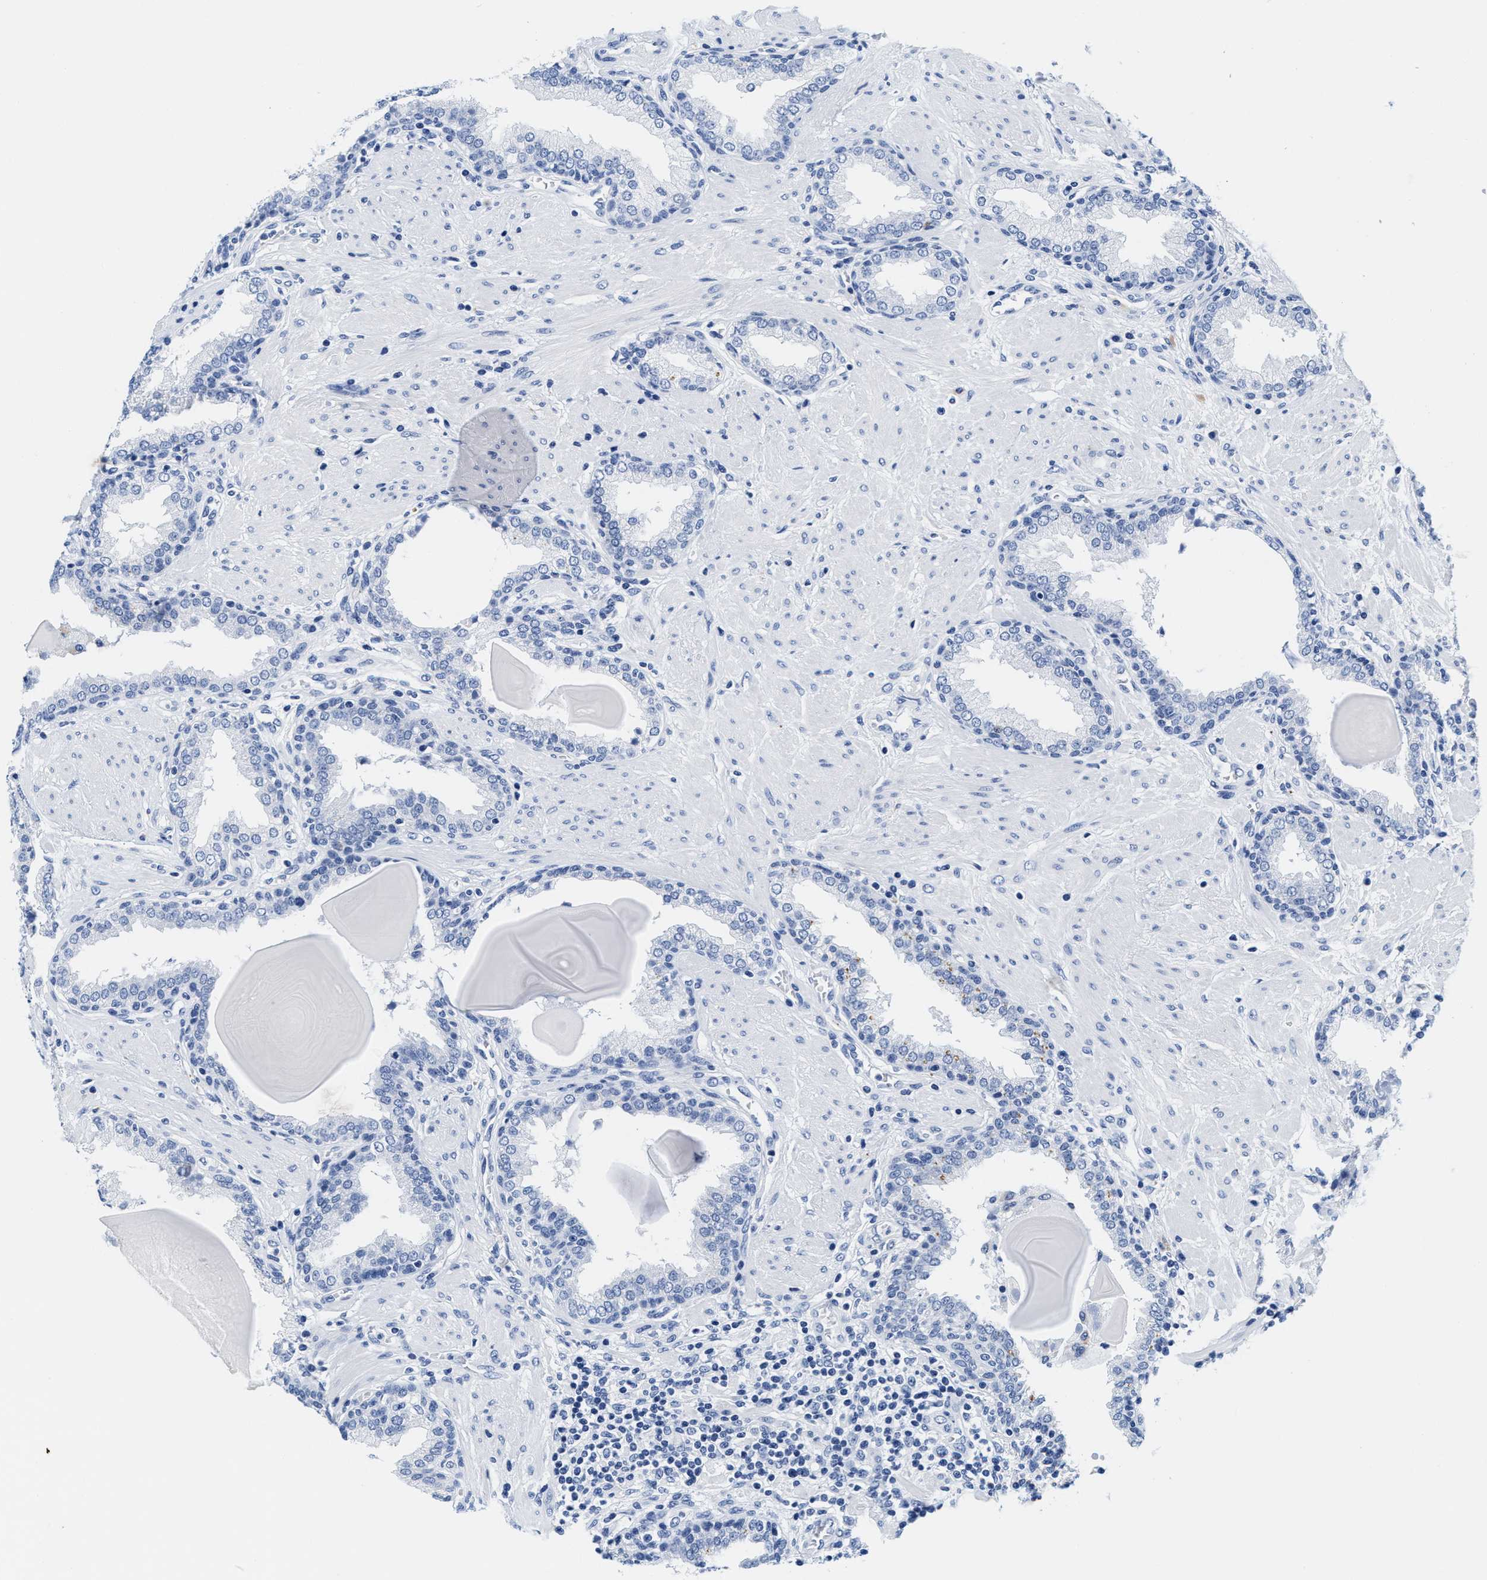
{"staining": {"intensity": "negative", "quantity": "none", "location": "none"}, "tissue": "prostate", "cell_type": "Glandular cells", "image_type": "normal", "snomed": [{"axis": "morphology", "description": "Normal tissue, NOS"}, {"axis": "topography", "description": "Prostate"}], "caption": "Immunohistochemical staining of normal human prostate shows no significant staining in glandular cells.", "gene": "TTC3", "patient": {"sex": "male", "age": 51}}